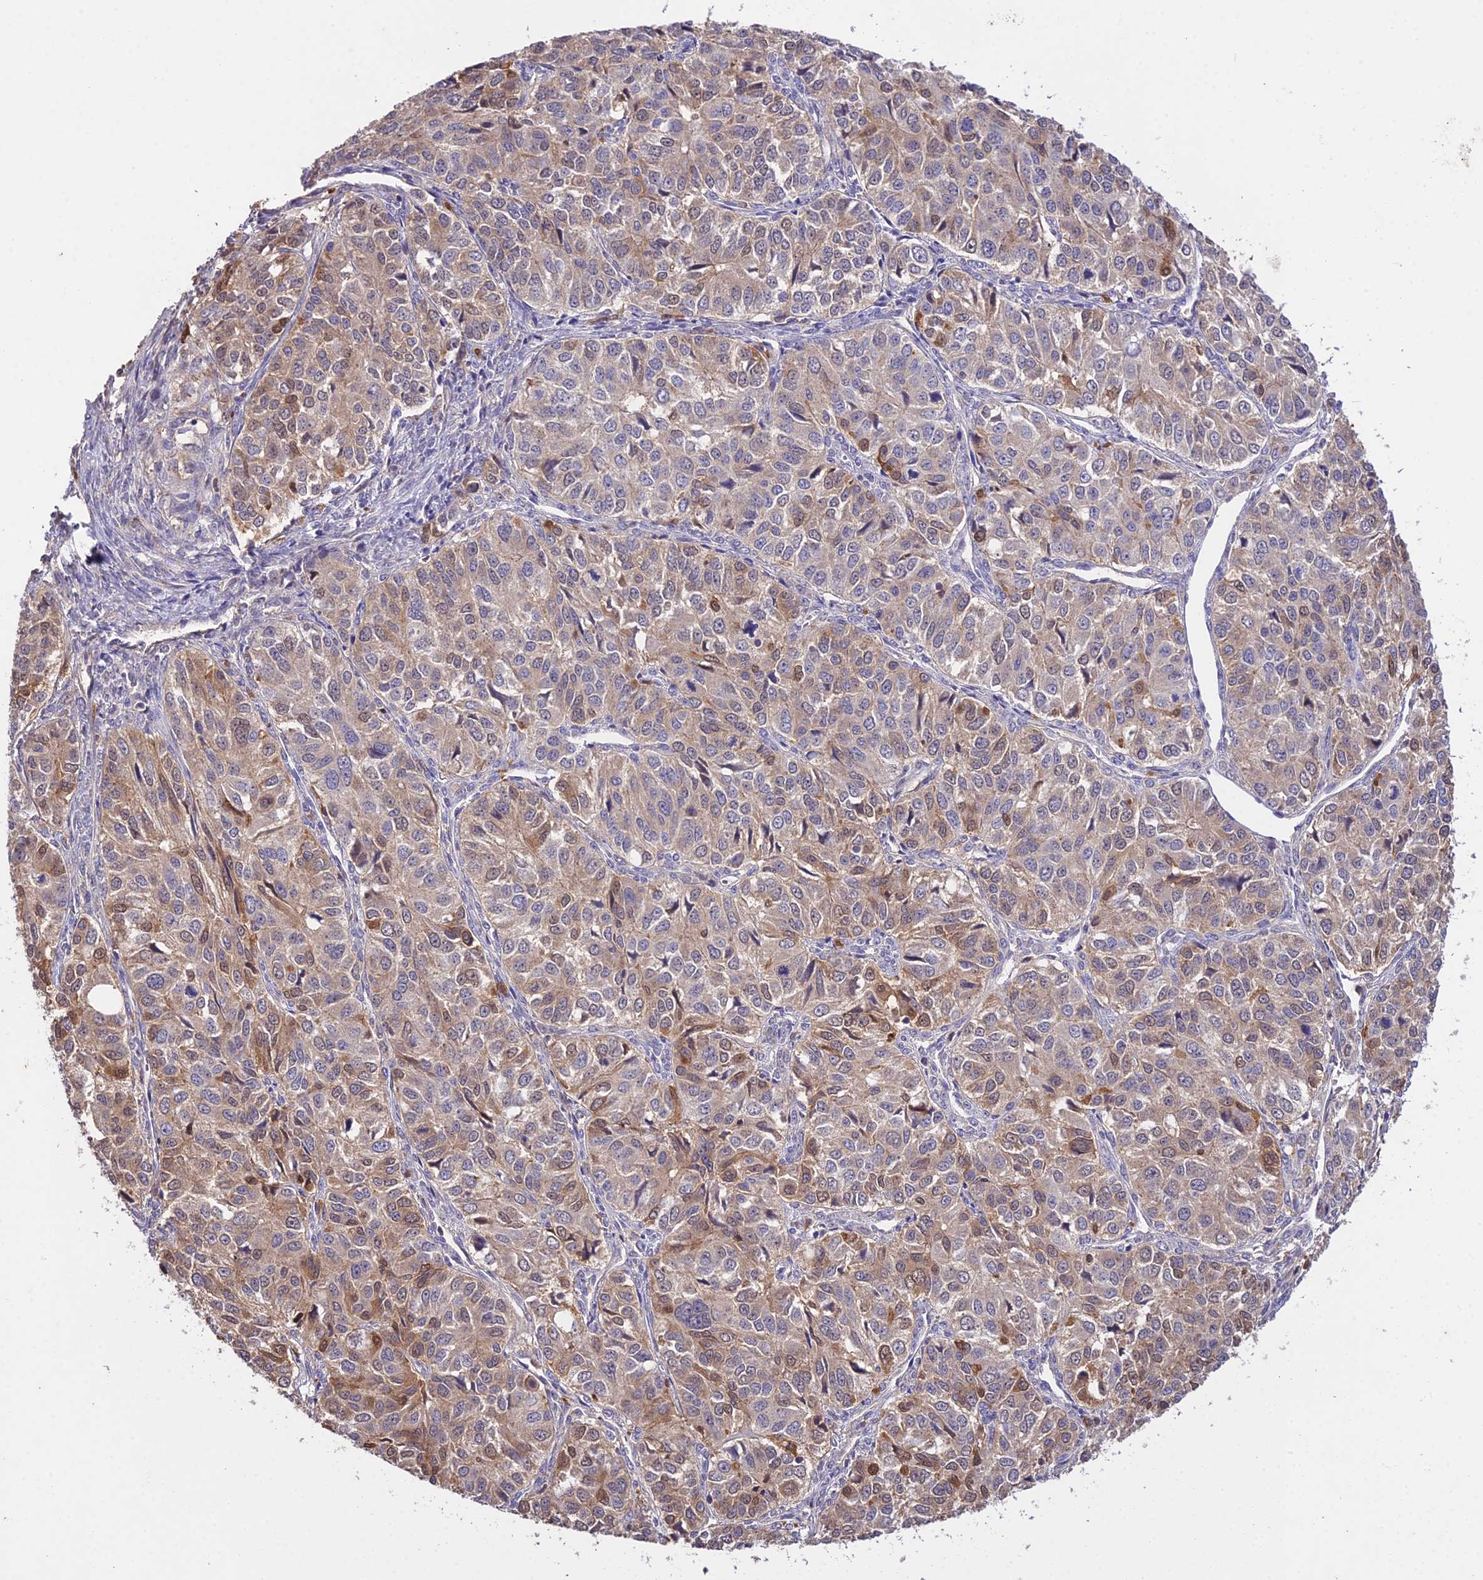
{"staining": {"intensity": "weak", "quantity": ">75%", "location": "cytoplasmic/membranous,nuclear"}, "tissue": "ovarian cancer", "cell_type": "Tumor cells", "image_type": "cancer", "snomed": [{"axis": "morphology", "description": "Carcinoma, endometroid"}, {"axis": "topography", "description": "Ovary"}], "caption": "Protein expression analysis of human ovarian cancer (endometroid carcinoma) reveals weak cytoplasmic/membranous and nuclear expression in about >75% of tumor cells. (Brightfield microscopy of DAB IHC at high magnification).", "gene": "FBP1", "patient": {"sex": "female", "age": 51}}